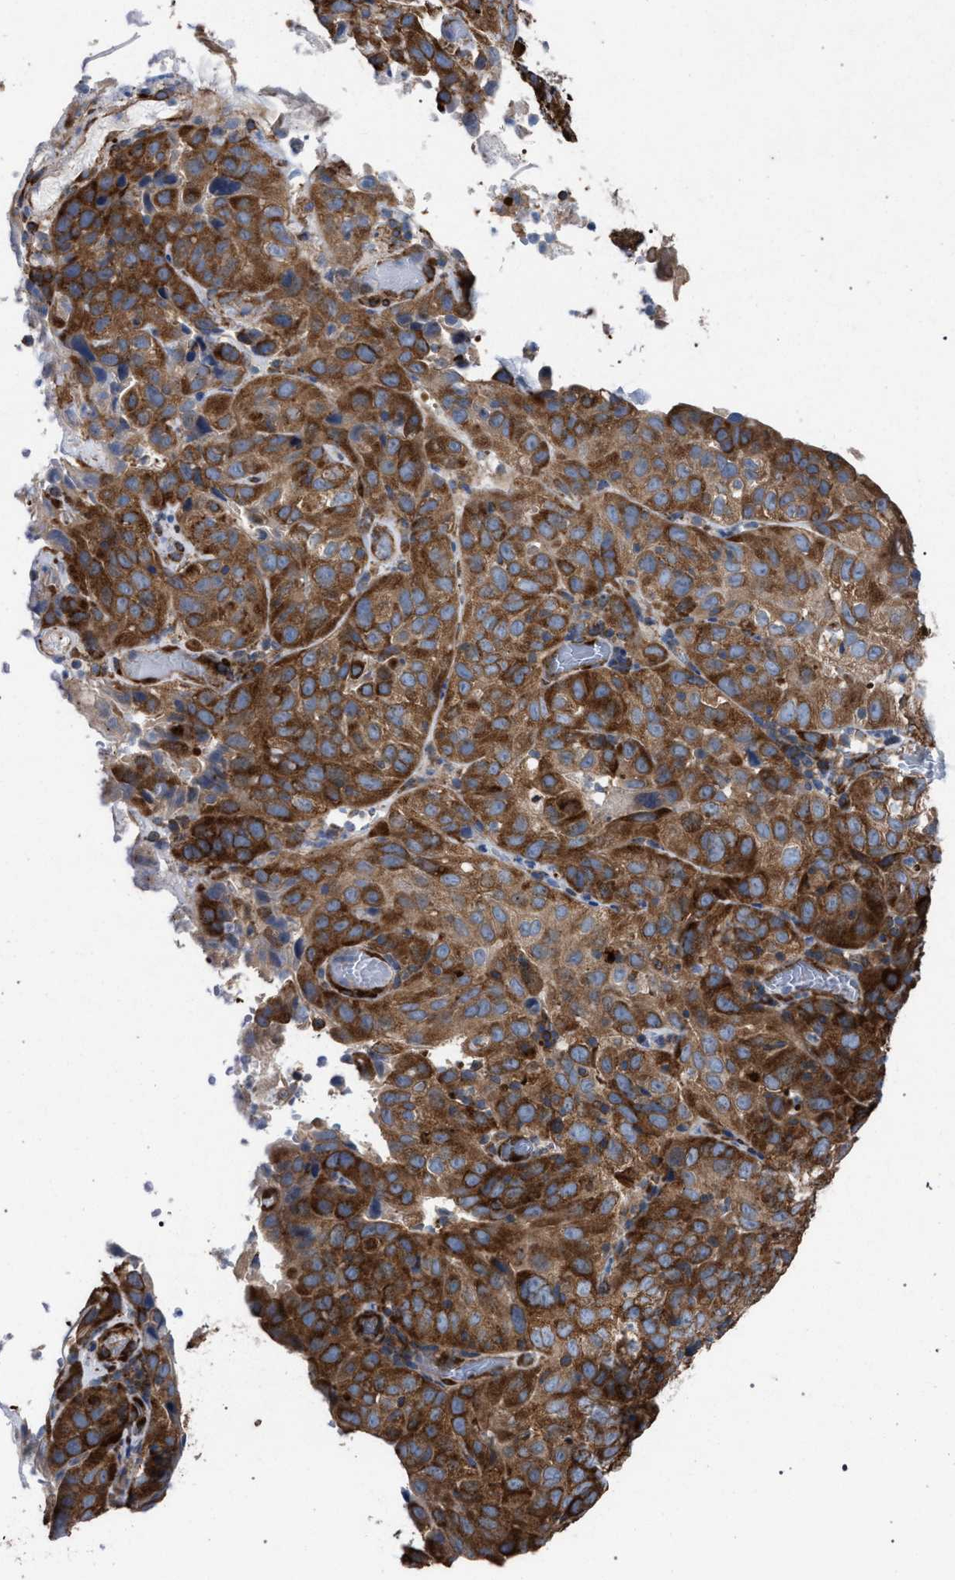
{"staining": {"intensity": "strong", "quantity": ">75%", "location": "cytoplasmic/membranous"}, "tissue": "cervical cancer", "cell_type": "Tumor cells", "image_type": "cancer", "snomed": [{"axis": "morphology", "description": "Squamous cell carcinoma, NOS"}, {"axis": "topography", "description": "Cervix"}], "caption": "This photomicrograph displays immunohistochemistry staining of human cervical cancer (squamous cell carcinoma), with high strong cytoplasmic/membranous positivity in about >75% of tumor cells.", "gene": "CDR2L", "patient": {"sex": "female", "age": 32}}